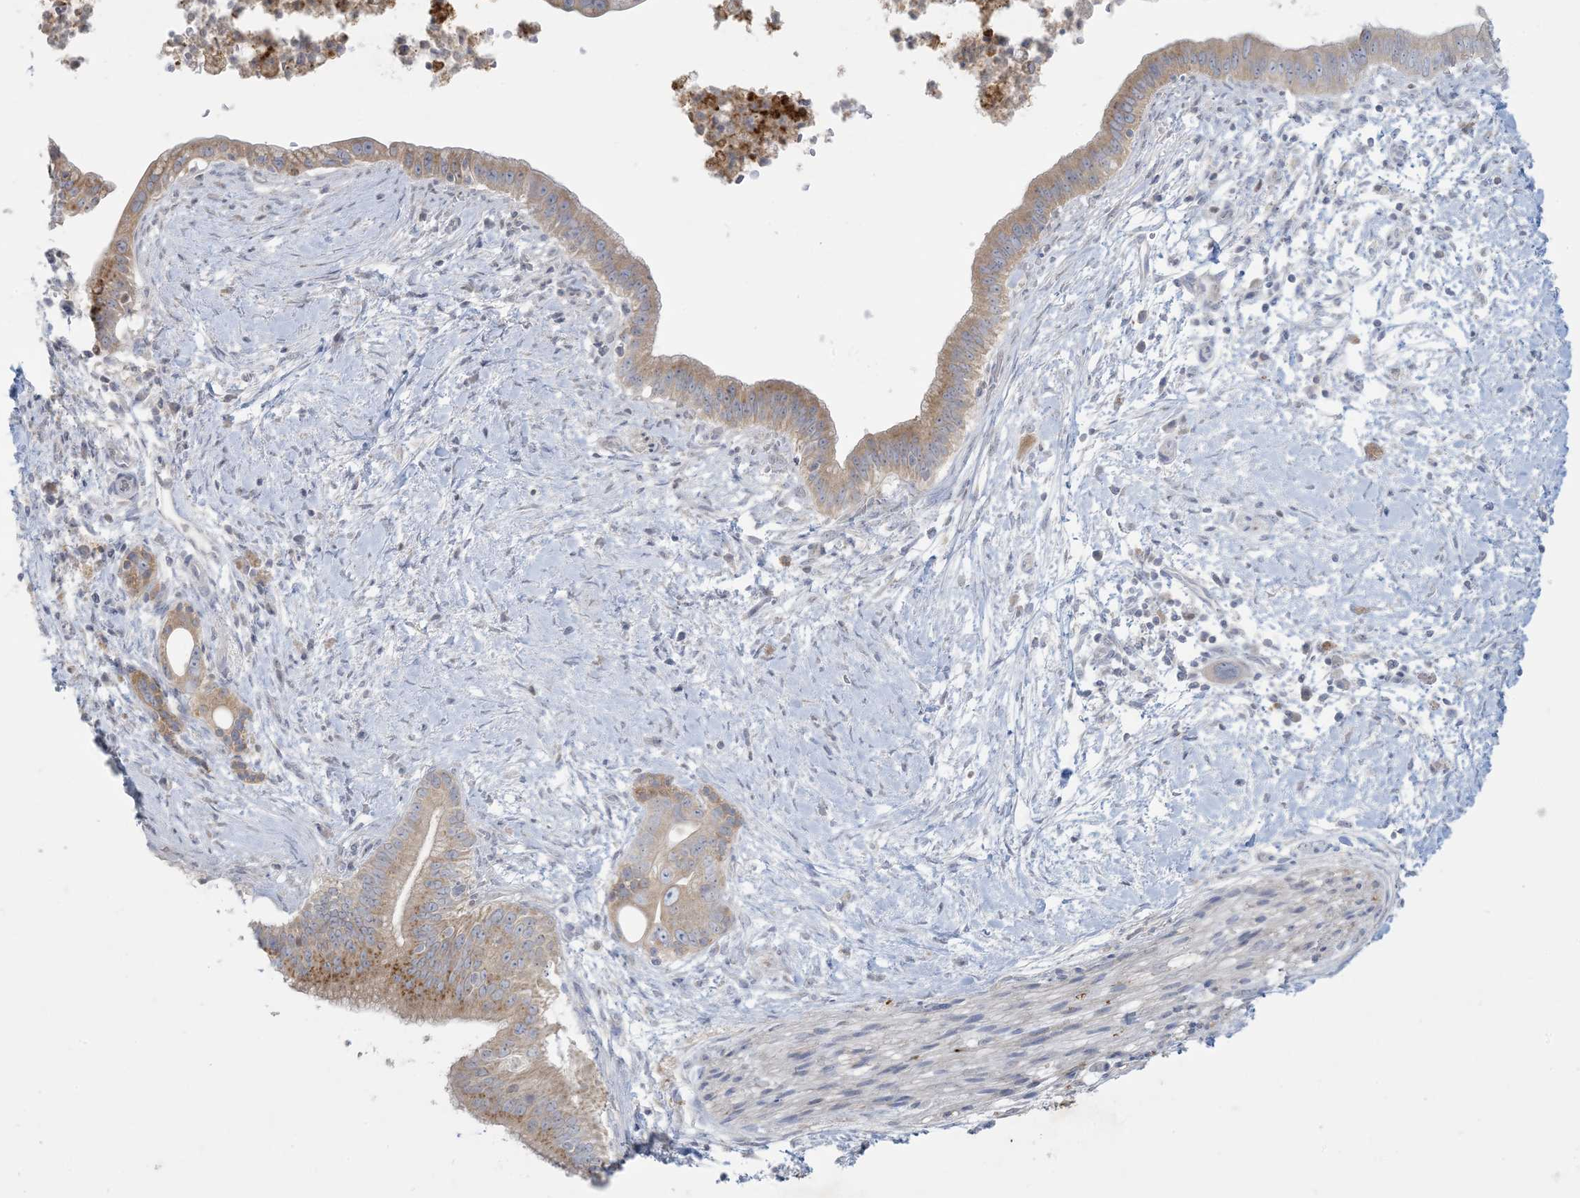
{"staining": {"intensity": "moderate", "quantity": "25%-75%", "location": "cytoplasmic/membranous"}, "tissue": "pancreatic cancer", "cell_type": "Tumor cells", "image_type": "cancer", "snomed": [{"axis": "morphology", "description": "Adenocarcinoma, NOS"}, {"axis": "topography", "description": "Pancreas"}], "caption": "Immunohistochemistry photomicrograph of pancreatic adenocarcinoma stained for a protein (brown), which displays medium levels of moderate cytoplasmic/membranous expression in about 25%-75% of tumor cells.", "gene": "KIF3A", "patient": {"sex": "male", "age": 68}}